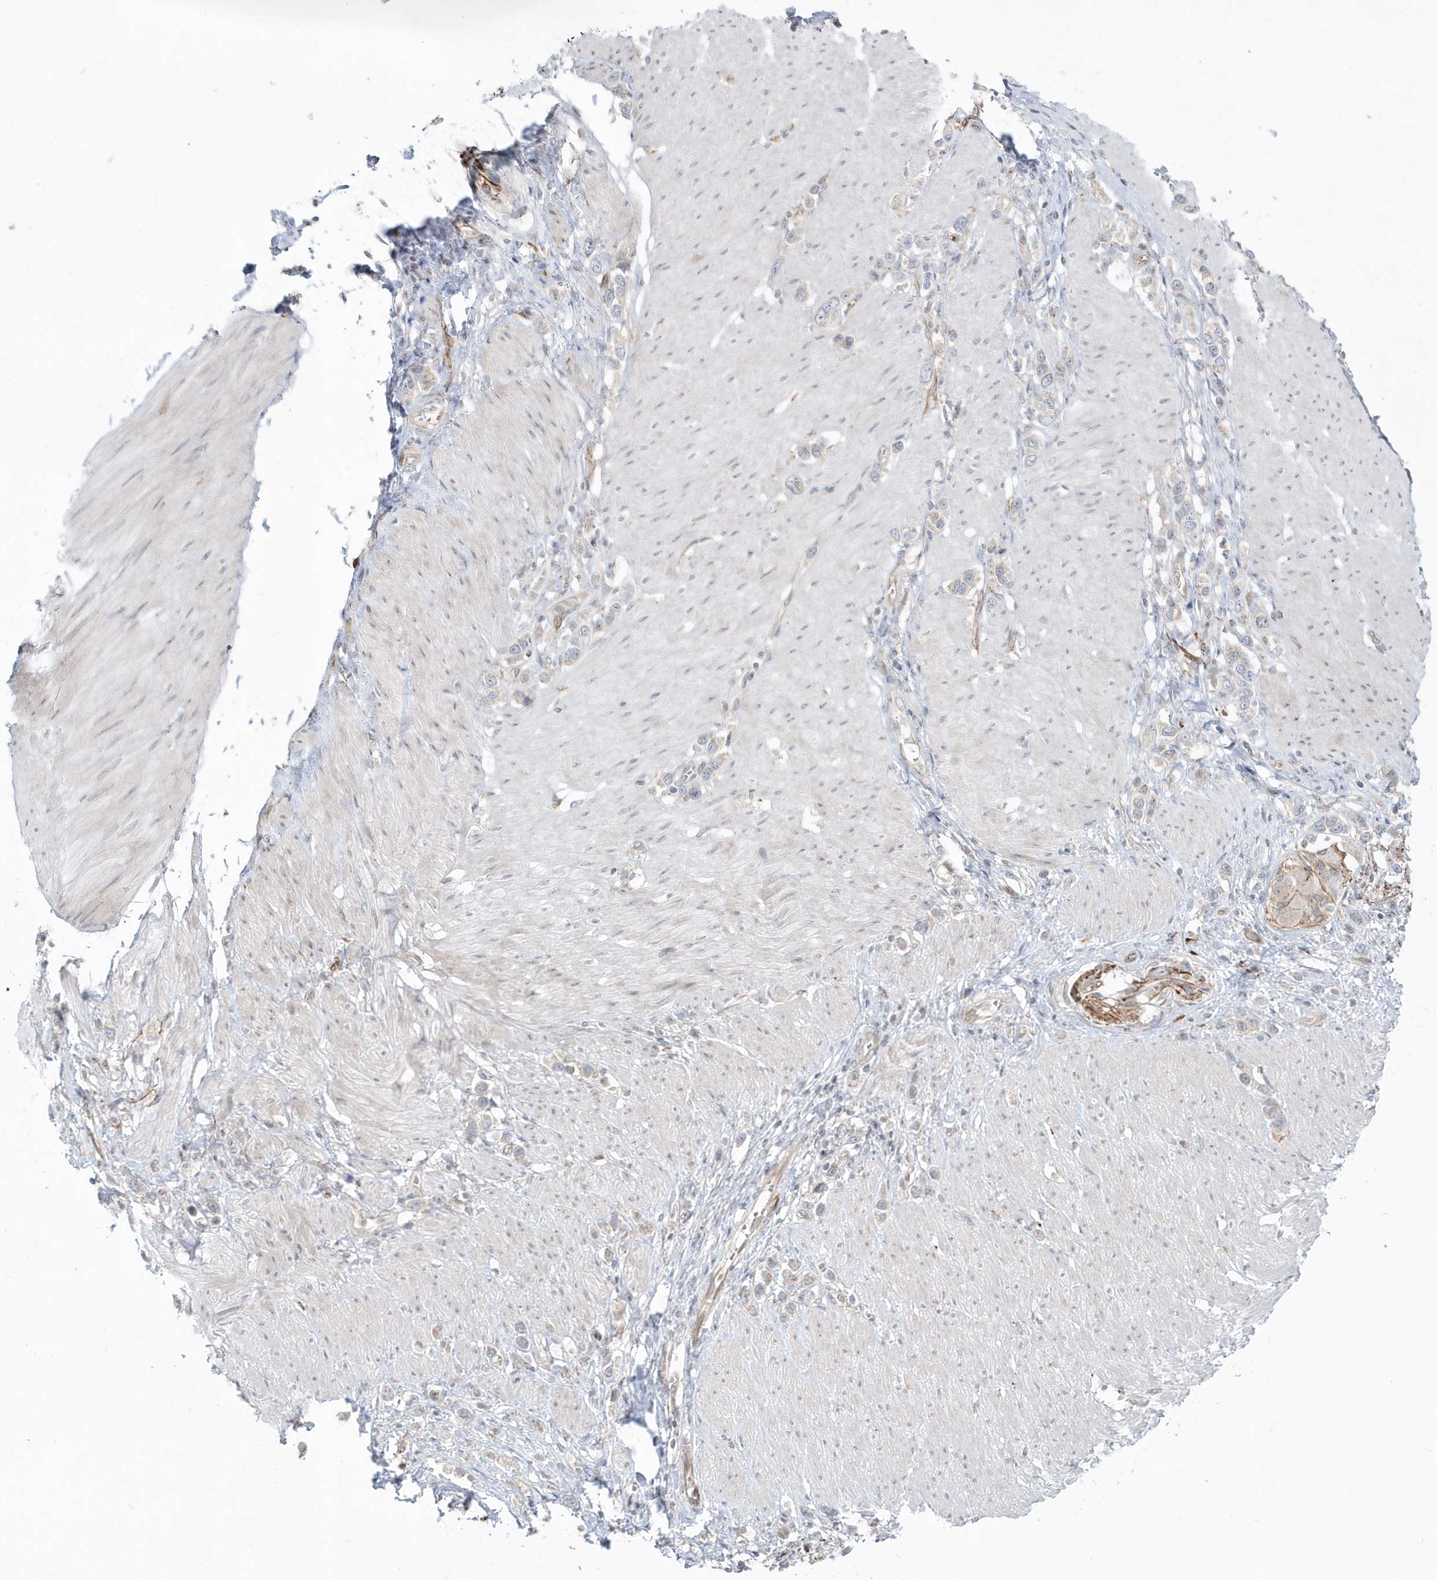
{"staining": {"intensity": "negative", "quantity": "none", "location": "none"}, "tissue": "stomach cancer", "cell_type": "Tumor cells", "image_type": "cancer", "snomed": [{"axis": "morphology", "description": "Normal tissue, NOS"}, {"axis": "morphology", "description": "Adenocarcinoma, NOS"}, {"axis": "topography", "description": "Stomach, upper"}, {"axis": "topography", "description": "Stomach"}], "caption": "Stomach cancer (adenocarcinoma) was stained to show a protein in brown. There is no significant positivity in tumor cells.", "gene": "DHX57", "patient": {"sex": "female", "age": 65}}